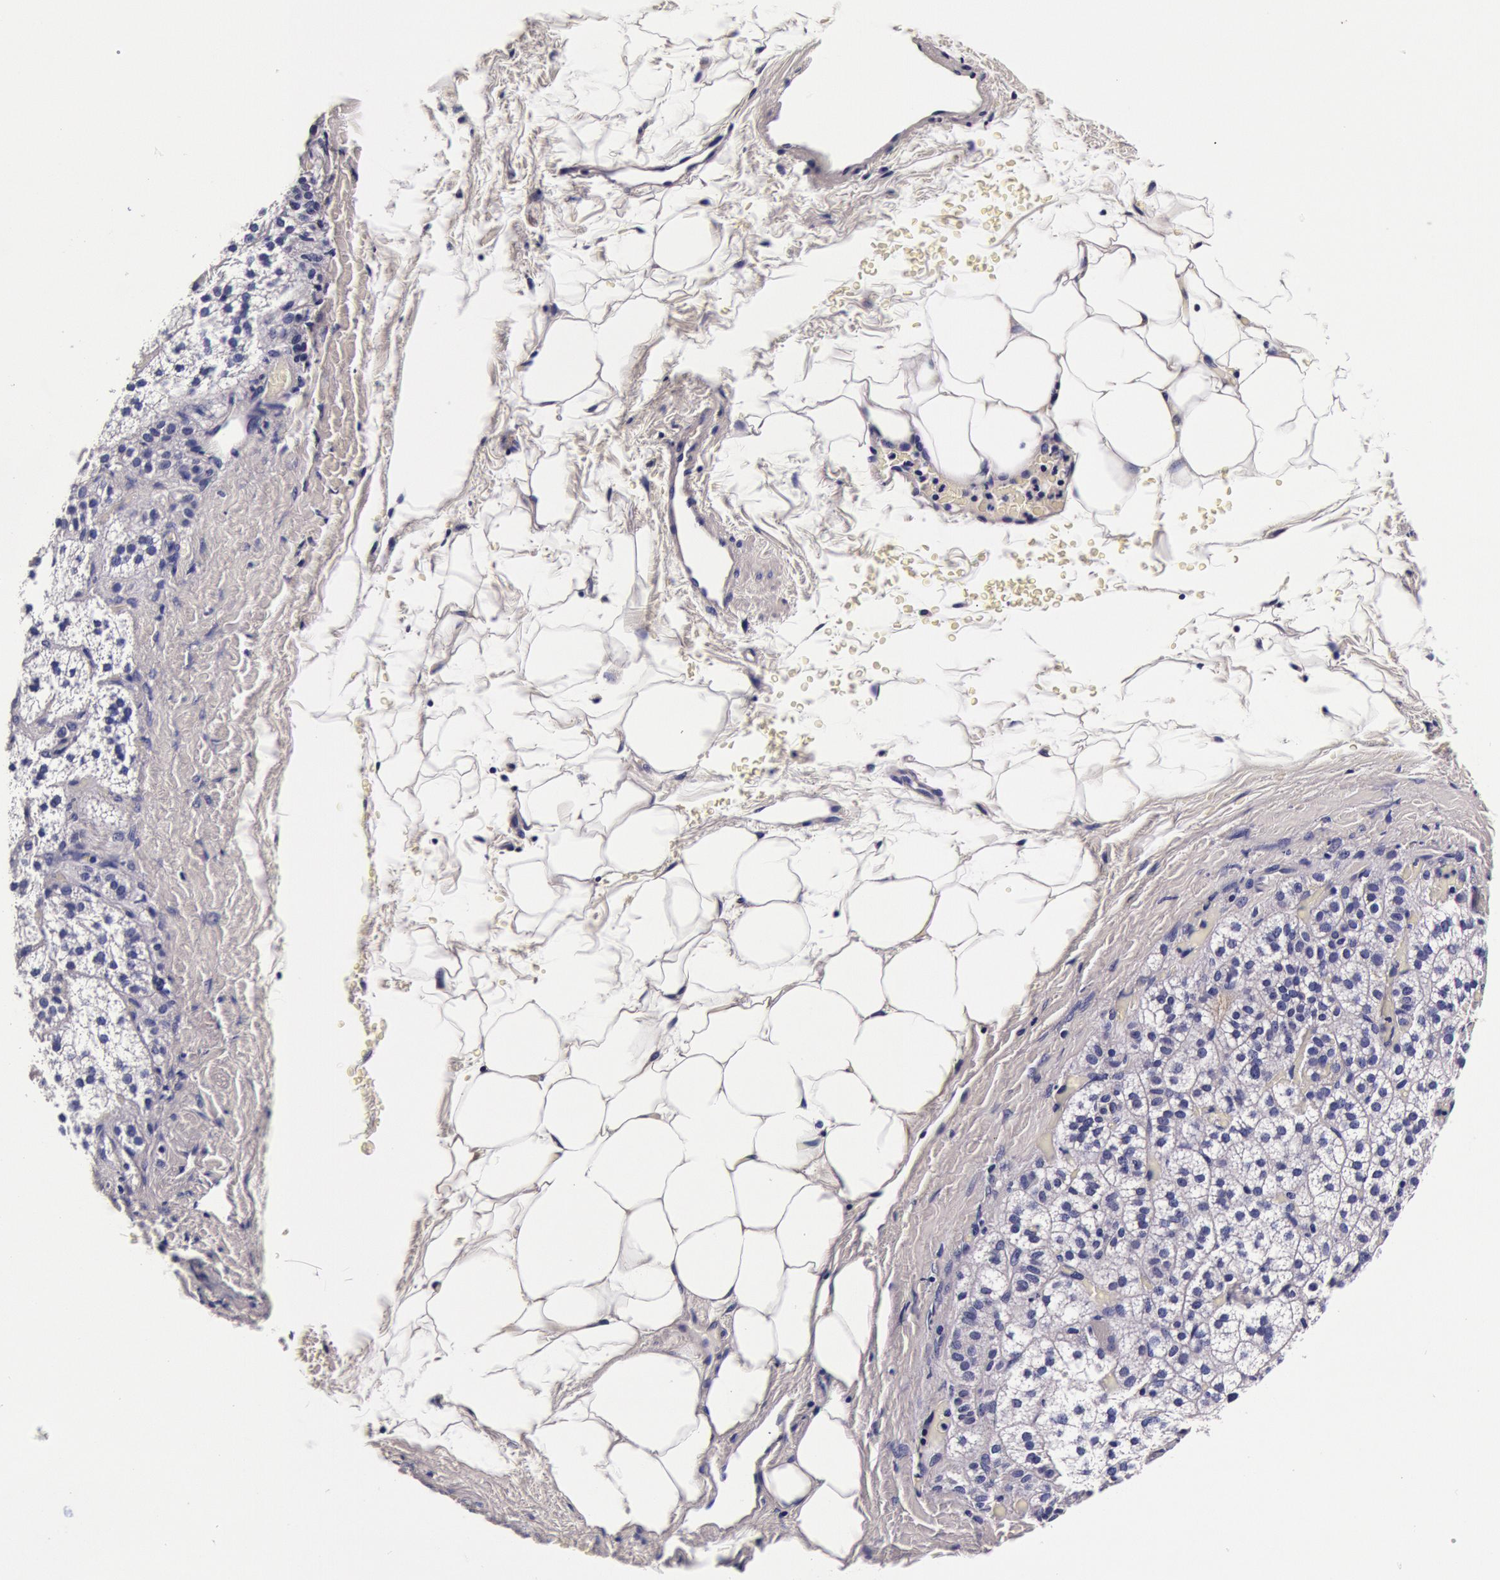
{"staining": {"intensity": "negative", "quantity": "none", "location": "none"}, "tissue": "adrenal gland", "cell_type": "Glandular cells", "image_type": "normal", "snomed": [{"axis": "morphology", "description": "Normal tissue, NOS"}, {"axis": "topography", "description": "Adrenal gland"}], "caption": "The micrograph reveals no significant expression in glandular cells of adrenal gland.", "gene": "CCDC22", "patient": {"sex": "male", "age": 53}}